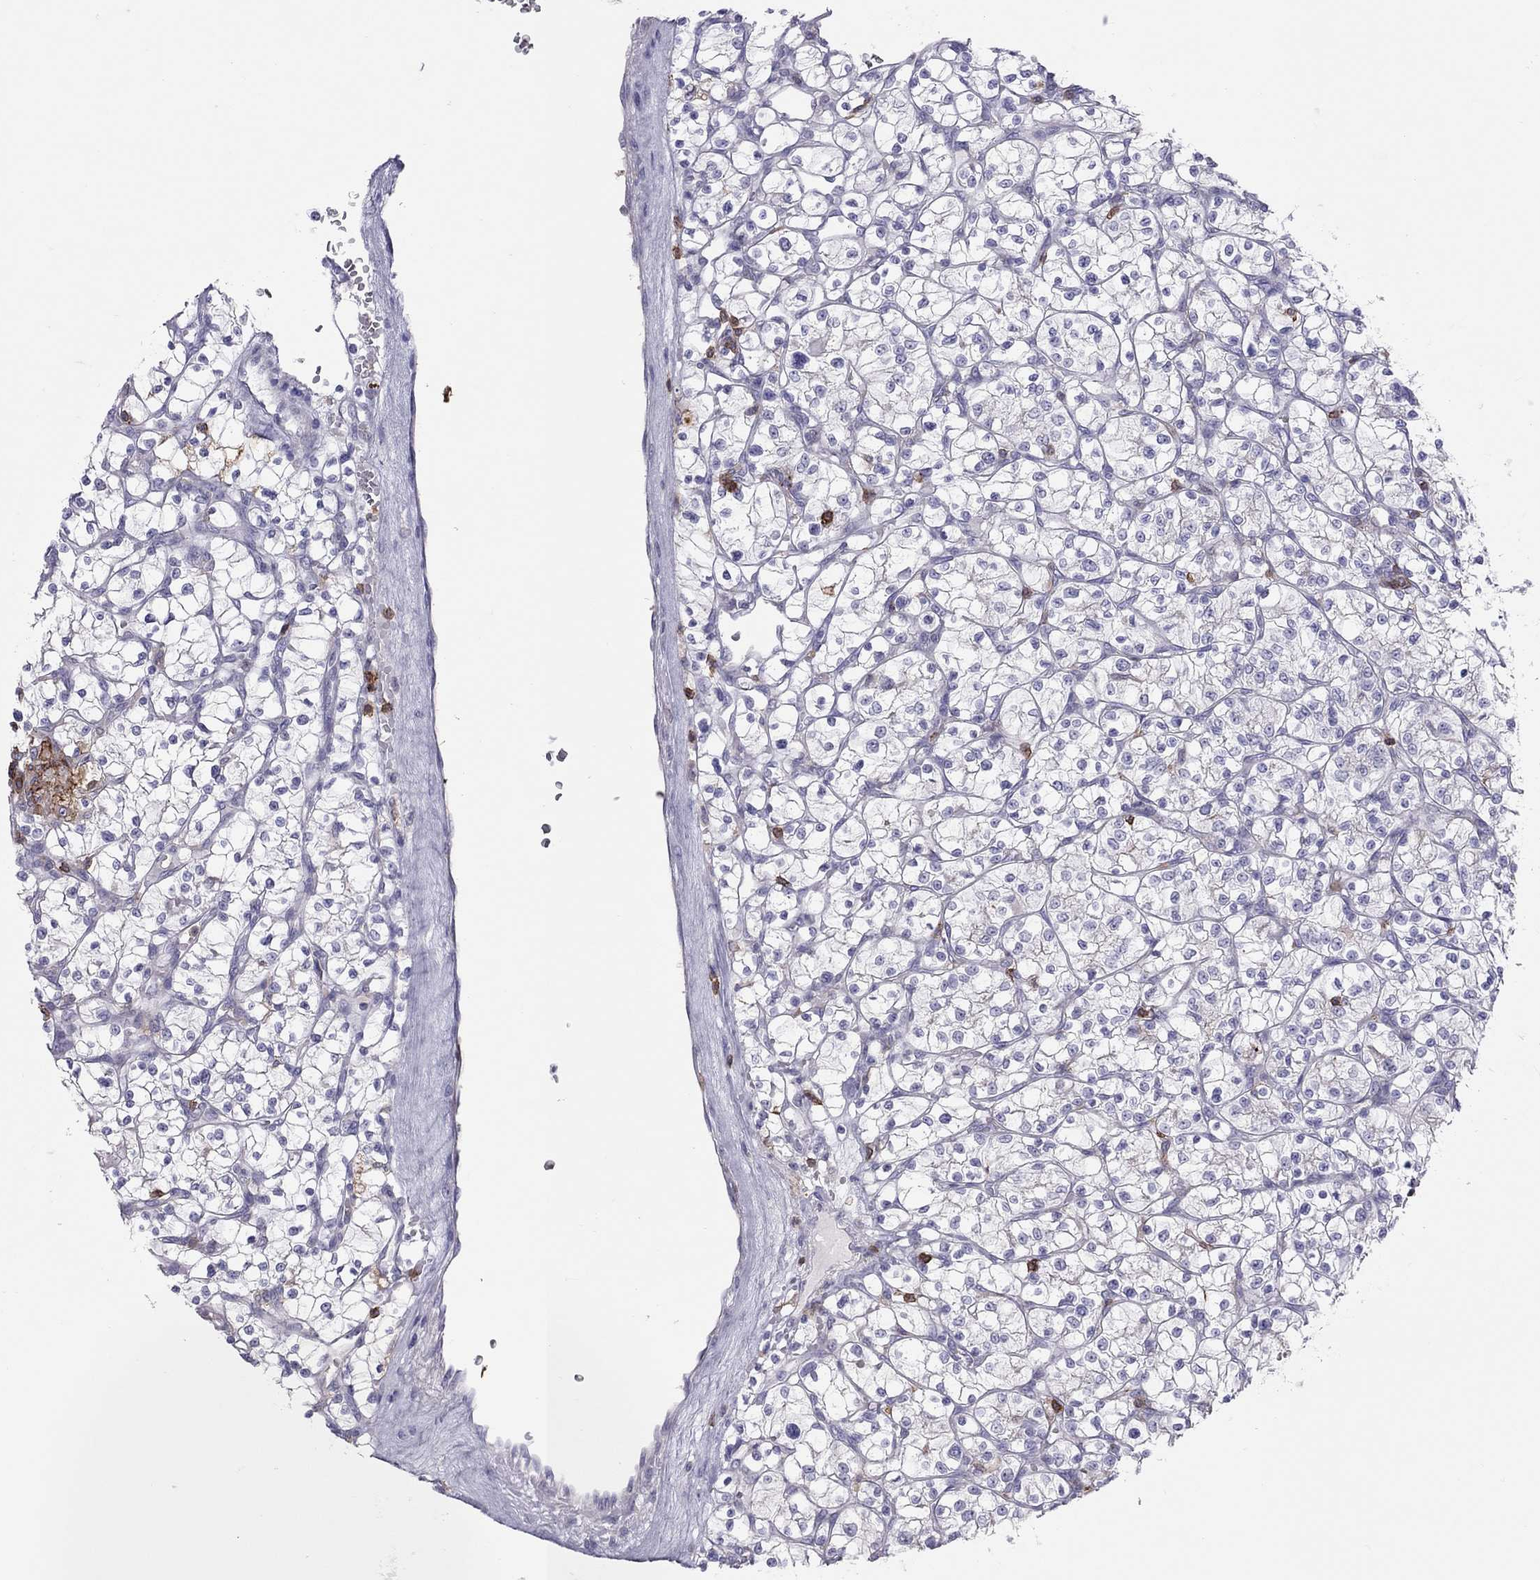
{"staining": {"intensity": "negative", "quantity": "none", "location": "none"}, "tissue": "renal cancer", "cell_type": "Tumor cells", "image_type": "cancer", "snomed": [{"axis": "morphology", "description": "Adenocarcinoma, NOS"}, {"axis": "topography", "description": "Kidney"}], "caption": "Tumor cells are negative for brown protein staining in adenocarcinoma (renal).", "gene": "MND1", "patient": {"sex": "female", "age": 64}}